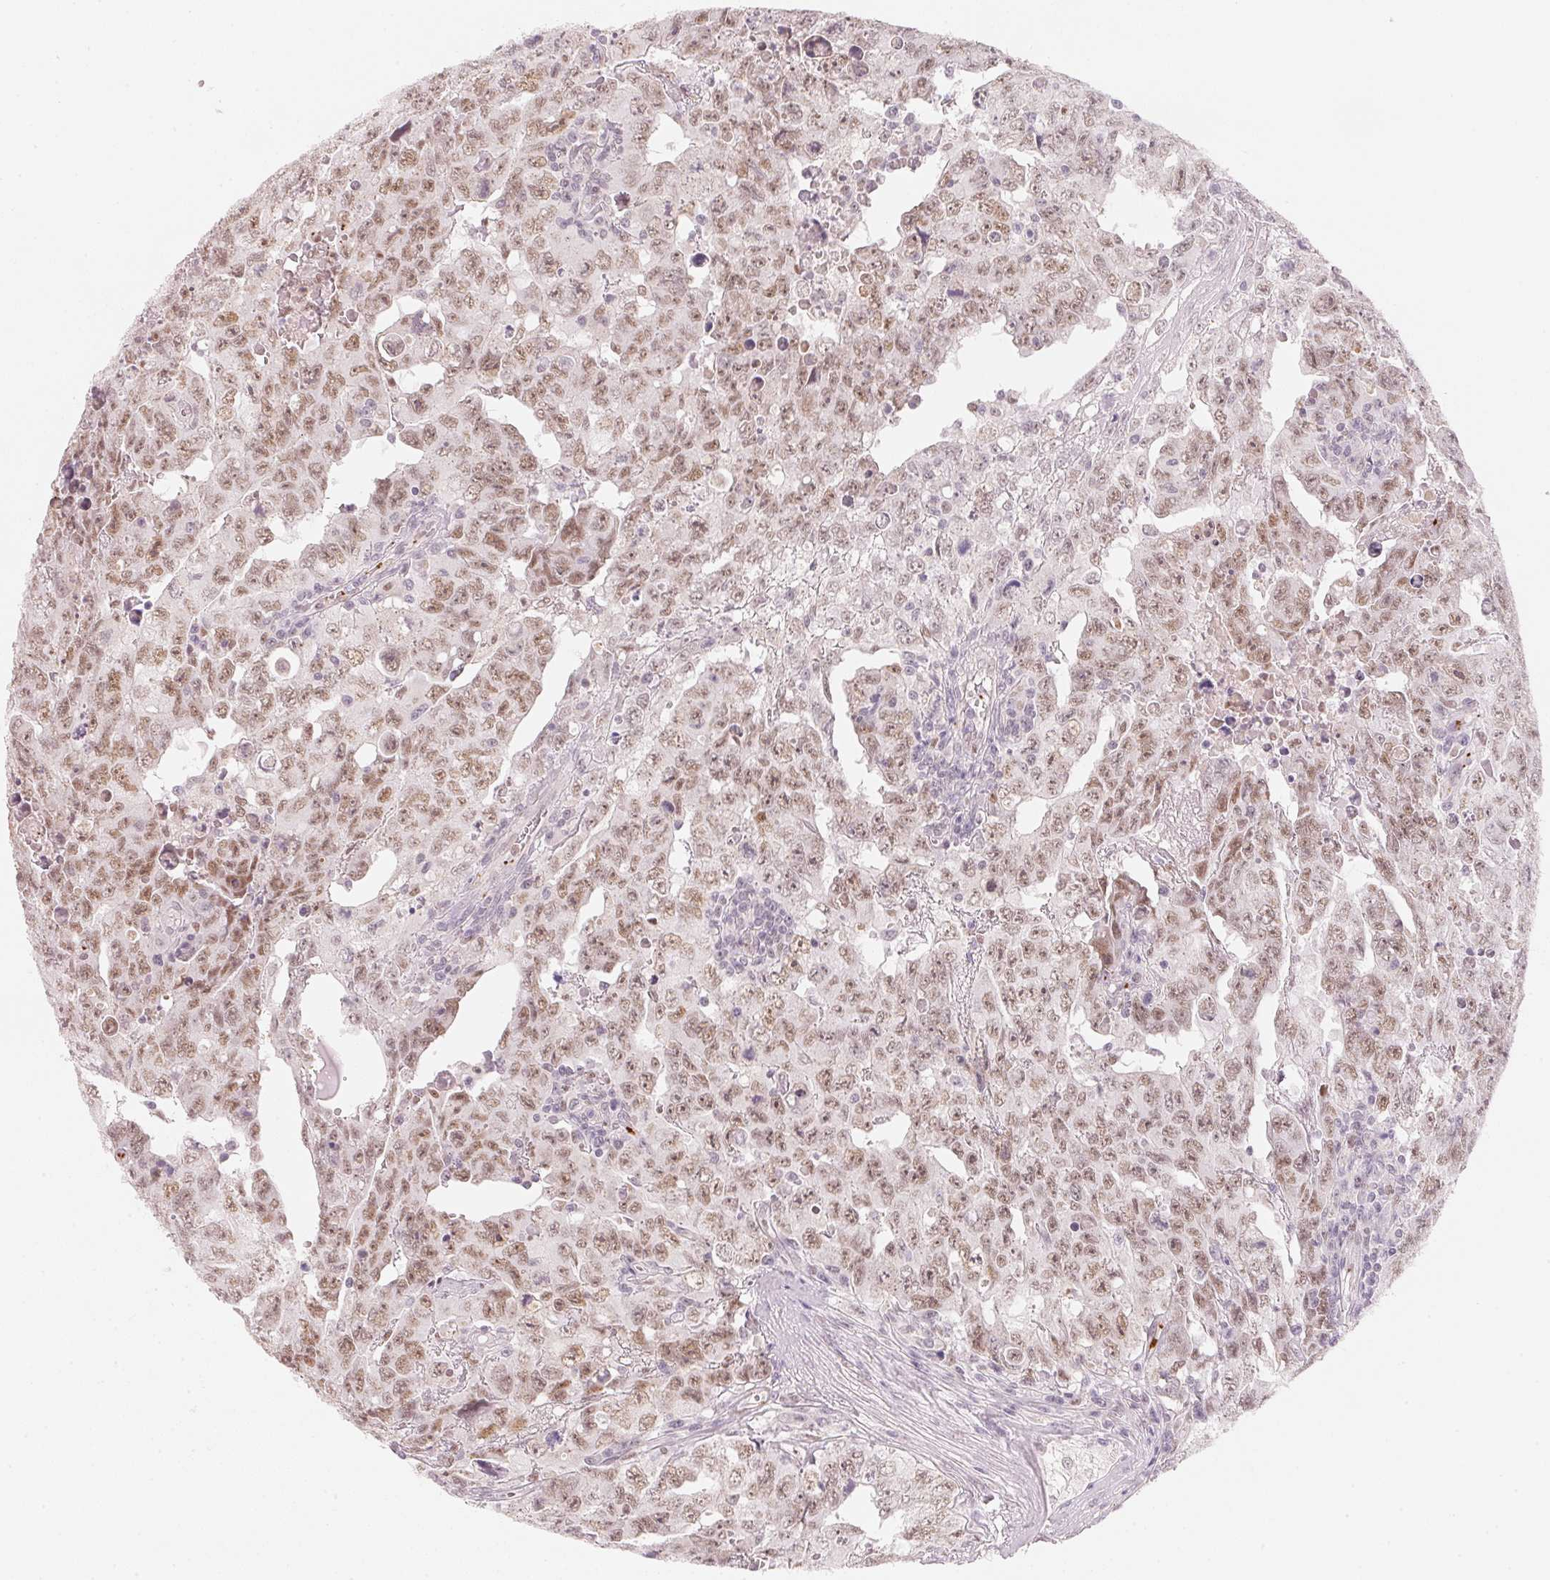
{"staining": {"intensity": "moderate", "quantity": ">75%", "location": "nuclear"}, "tissue": "testis cancer", "cell_type": "Tumor cells", "image_type": "cancer", "snomed": [{"axis": "morphology", "description": "Carcinoma, Embryonal, NOS"}, {"axis": "topography", "description": "Testis"}], "caption": "A brown stain labels moderate nuclear expression of a protein in testis cancer tumor cells. The protein of interest is shown in brown color, while the nuclei are stained blue.", "gene": "ARHGAP22", "patient": {"sex": "male", "age": 24}}